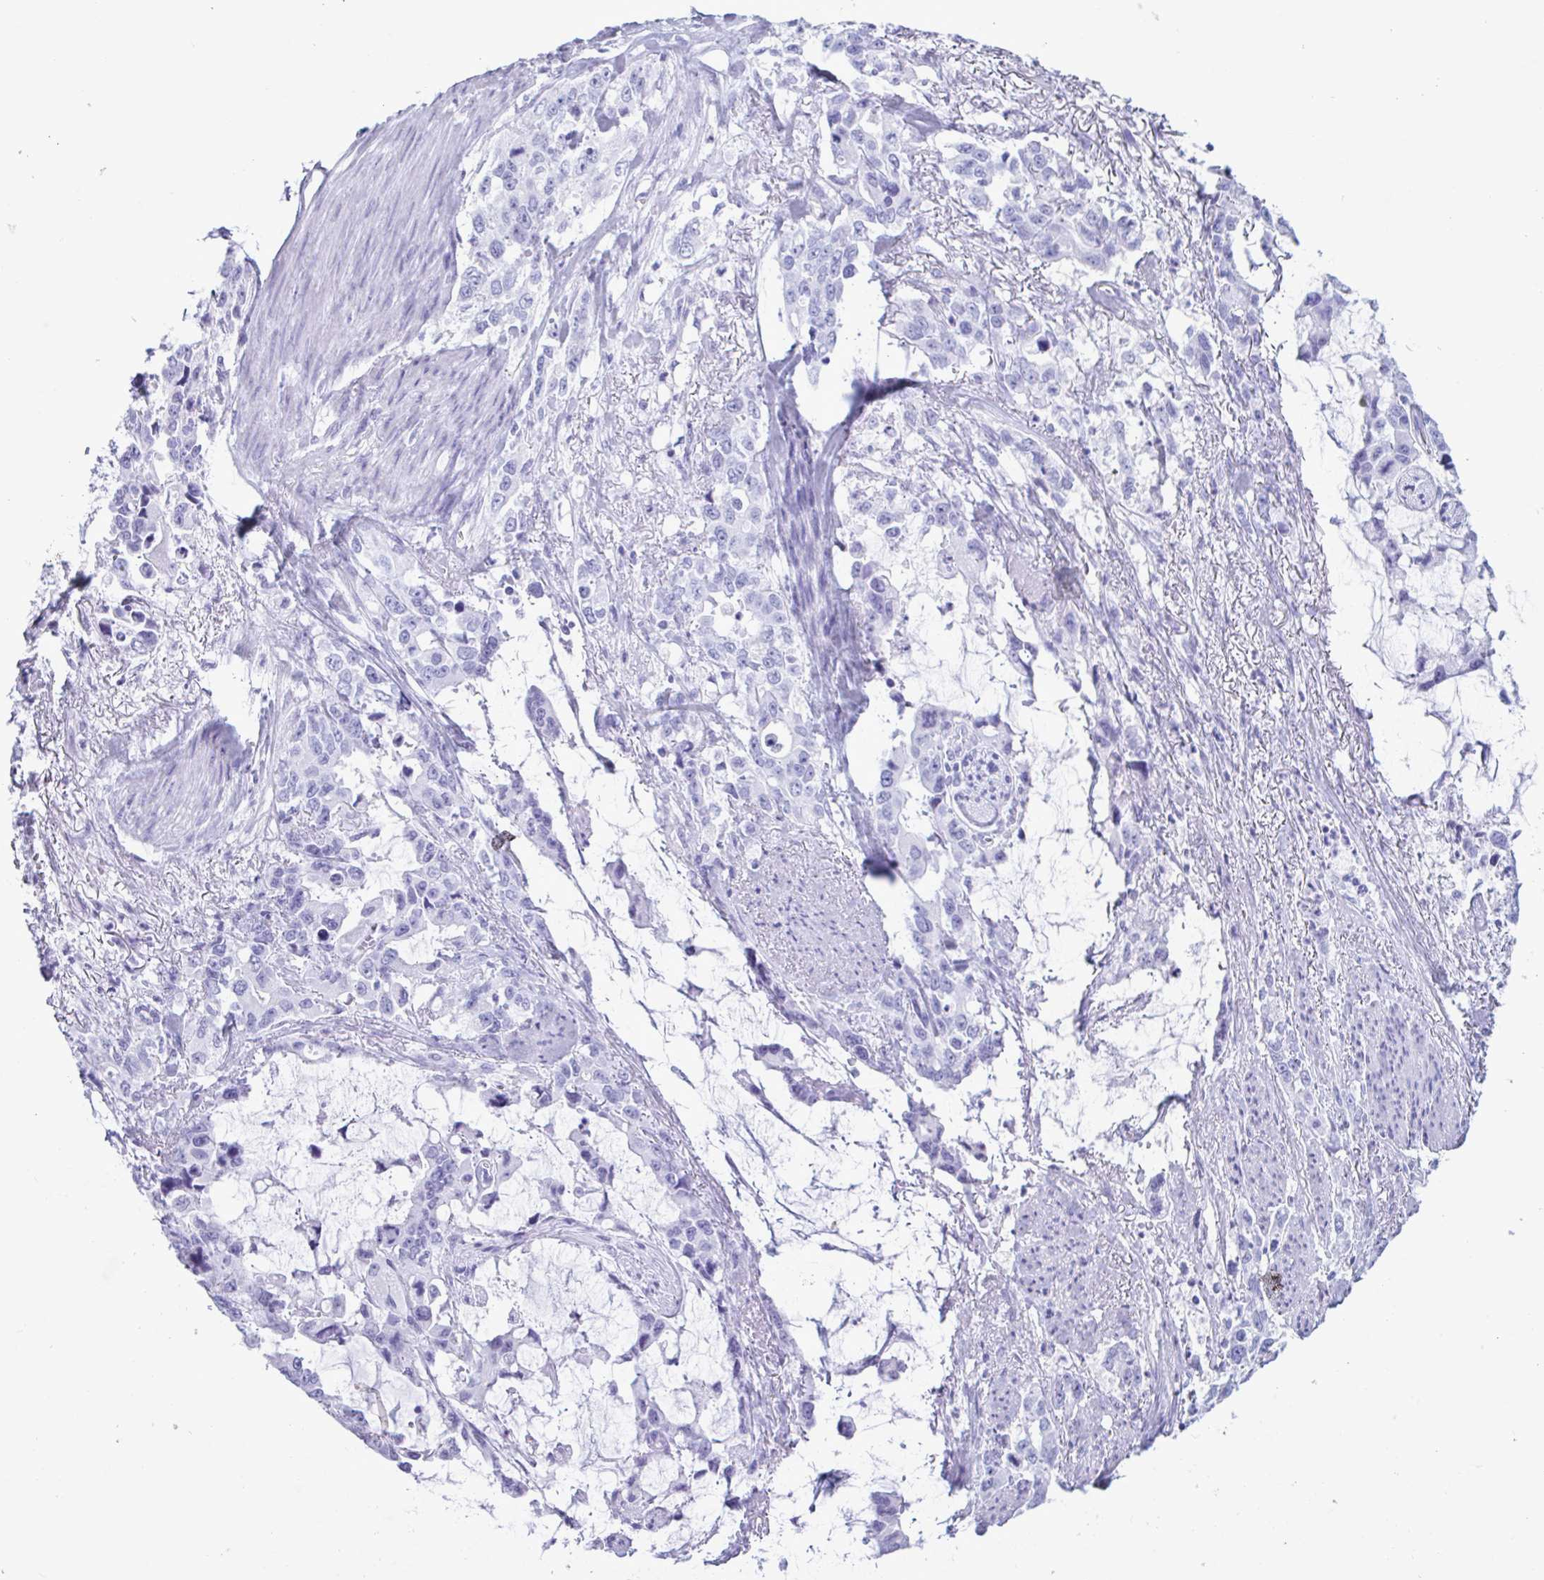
{"staining": {"intensity": "negative", "quantity": "none", "location": "none"}, "tissue": "stomach cancer", "cell_type": "Tumor cells", "image_type": "cancer", "snomed": [{"axis": "morphology", "description": "Adenocarcinoma, NOS"}, {"axis": "topography", "description": "Stomach, upper"}], "caption": "DAB (3,3'-diaminobenzidine) immunohistochemical staining of stomach cancer (adenocarcinoma) demonstrates no significant staining in tumor cells.", "gene": "MRGPRG", "patient": {"sex": "male", "age": 85}}